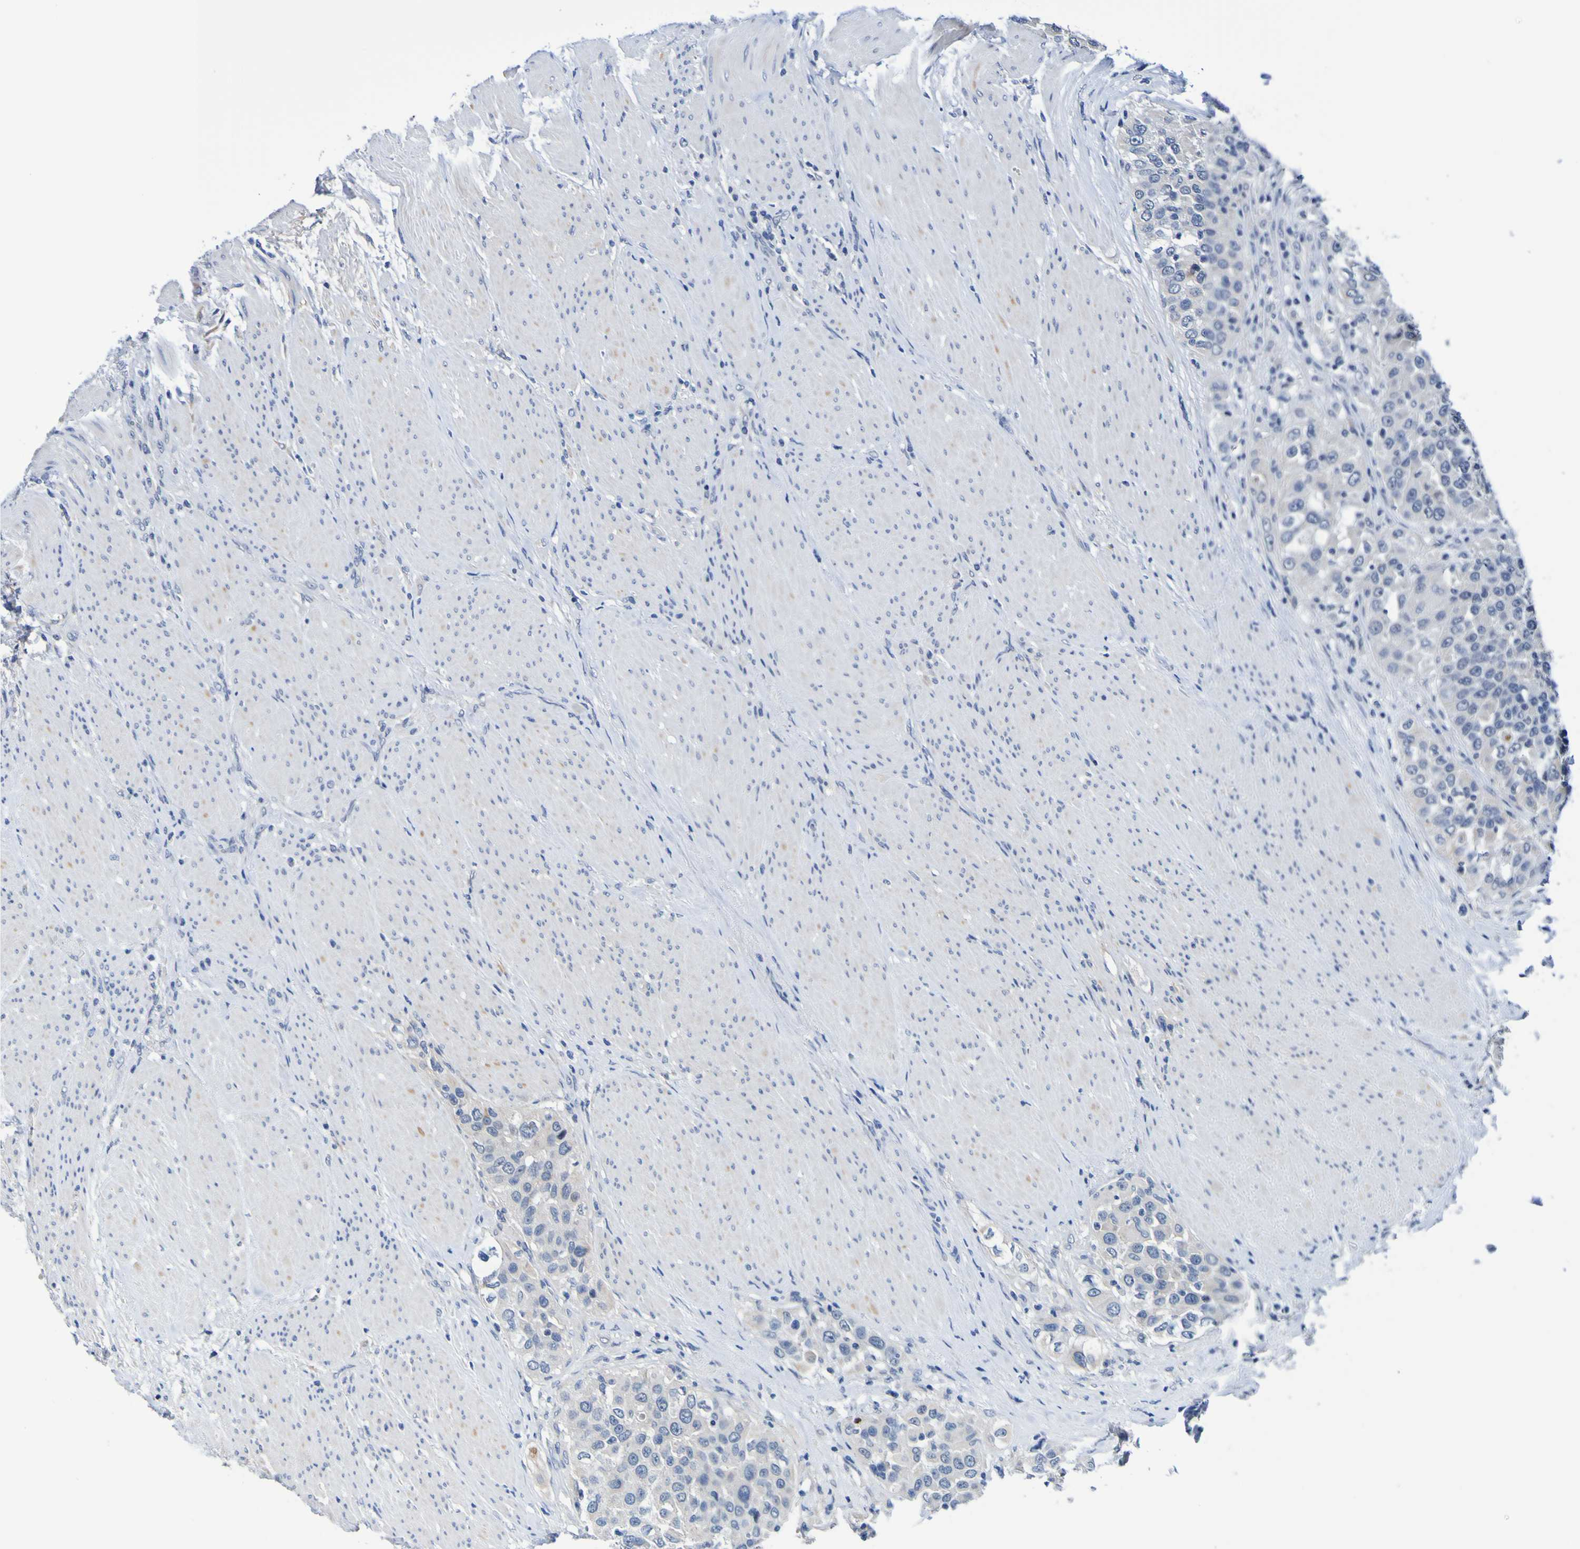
{"staining": {"intensity": "negative", "quantity": "none", "location": "none"}, "tissue": "urothelial cancer", "cell_type": "Tumor cells", "image_type": "cancer", "snomed": [{"axis": "morphology", "description": "Urothelial carcinoma, High grade"}, {"axis": "topography", "description": "Urinary bladder"}], "caption": "Tumor cells are negative for protein expression in human urothelial carcinoma (high-grade).", "gene": "VMA21", "patient": {"sex": "female", "age": 80}}